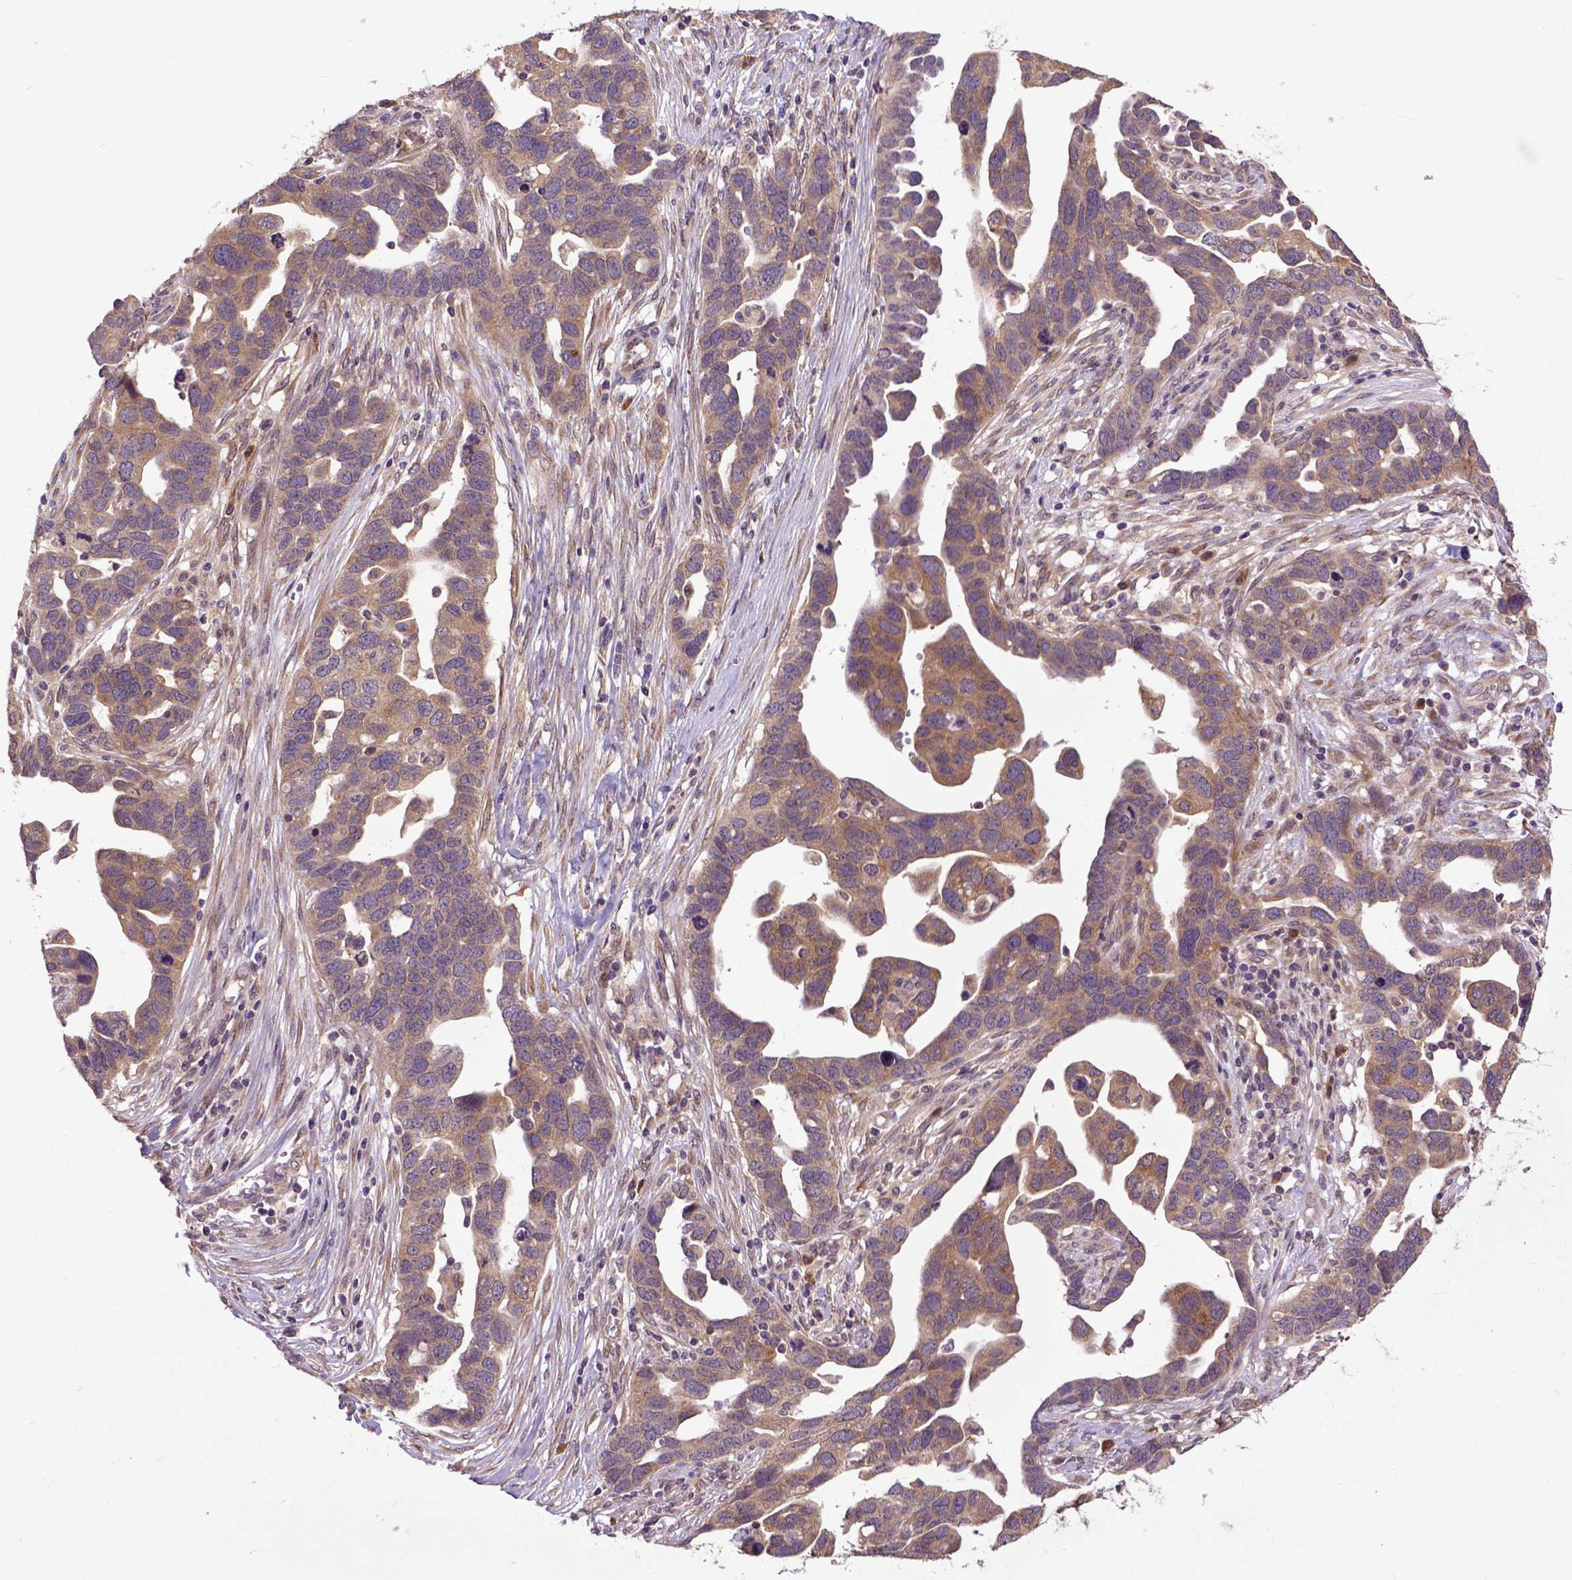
{"staining": {"intensity": "moderate", "quantity": ">75%", "location": "cytoplasmic/membranous"}, "tissue": "ovarian cancer", "cell_type": "Tumor cells", "image_type": "cancer", "snomed": [{"axis": "morphology", "description": "Cystadenocarcinoma, serous, NOS"}, {"axis": "topography", "description": "Ovary"}], "caption": "This histopathology image exhibits IHC staining of serous cystadenocarcinoma (ovarian), with medium moderate cytoplasmic/membranous staining in approximately >75% of tumor cells.", "gene": "ARL1", "patient": {"sex": "female", "age": 54}}